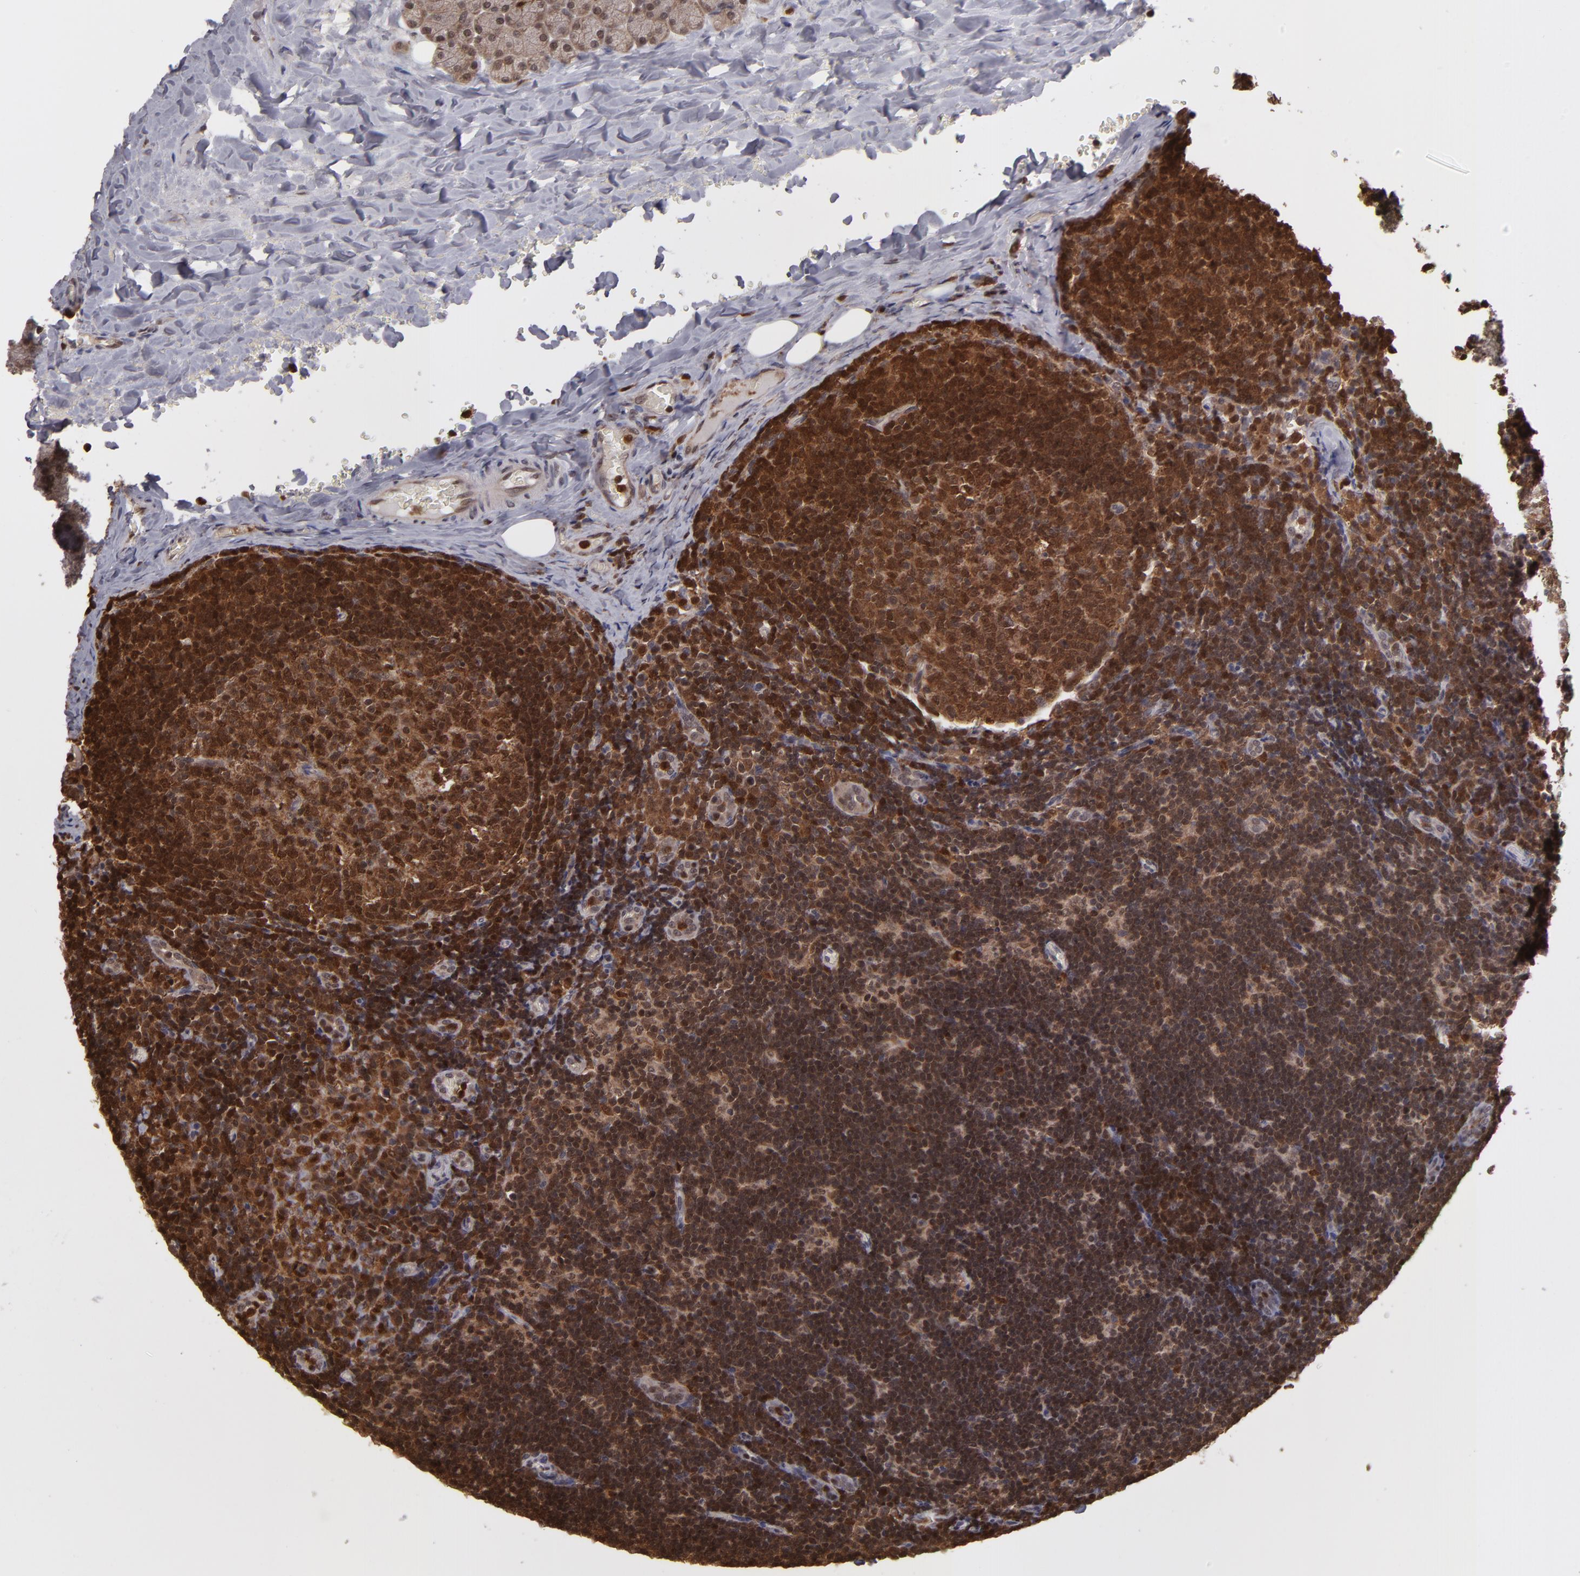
{"staining": {"intensity": "strong", "quantity": ">75%", "location": "cytoplasmic/membranous,nuclear"}, "tissue": "lymph node", "cell_type": "Germinal center cells", "image_type": "normal", "snomed": [{"axis": "morphology", "description": "Normal tissue, NOS"}, {"axis": "topography", "description": "Lymph node"}, {"axis": "topography", "description": "Salivary gland"}], "caption": "IHC photomicrograph of benign human lymph node stained for a protein (brown), which demonstrates high levels of strong cytoplasmic/membranous,nuclear expression in approximately >75% of germinal center cells.", "gene": "GRB2", "patient": {"sex": "male", "age": 8}}